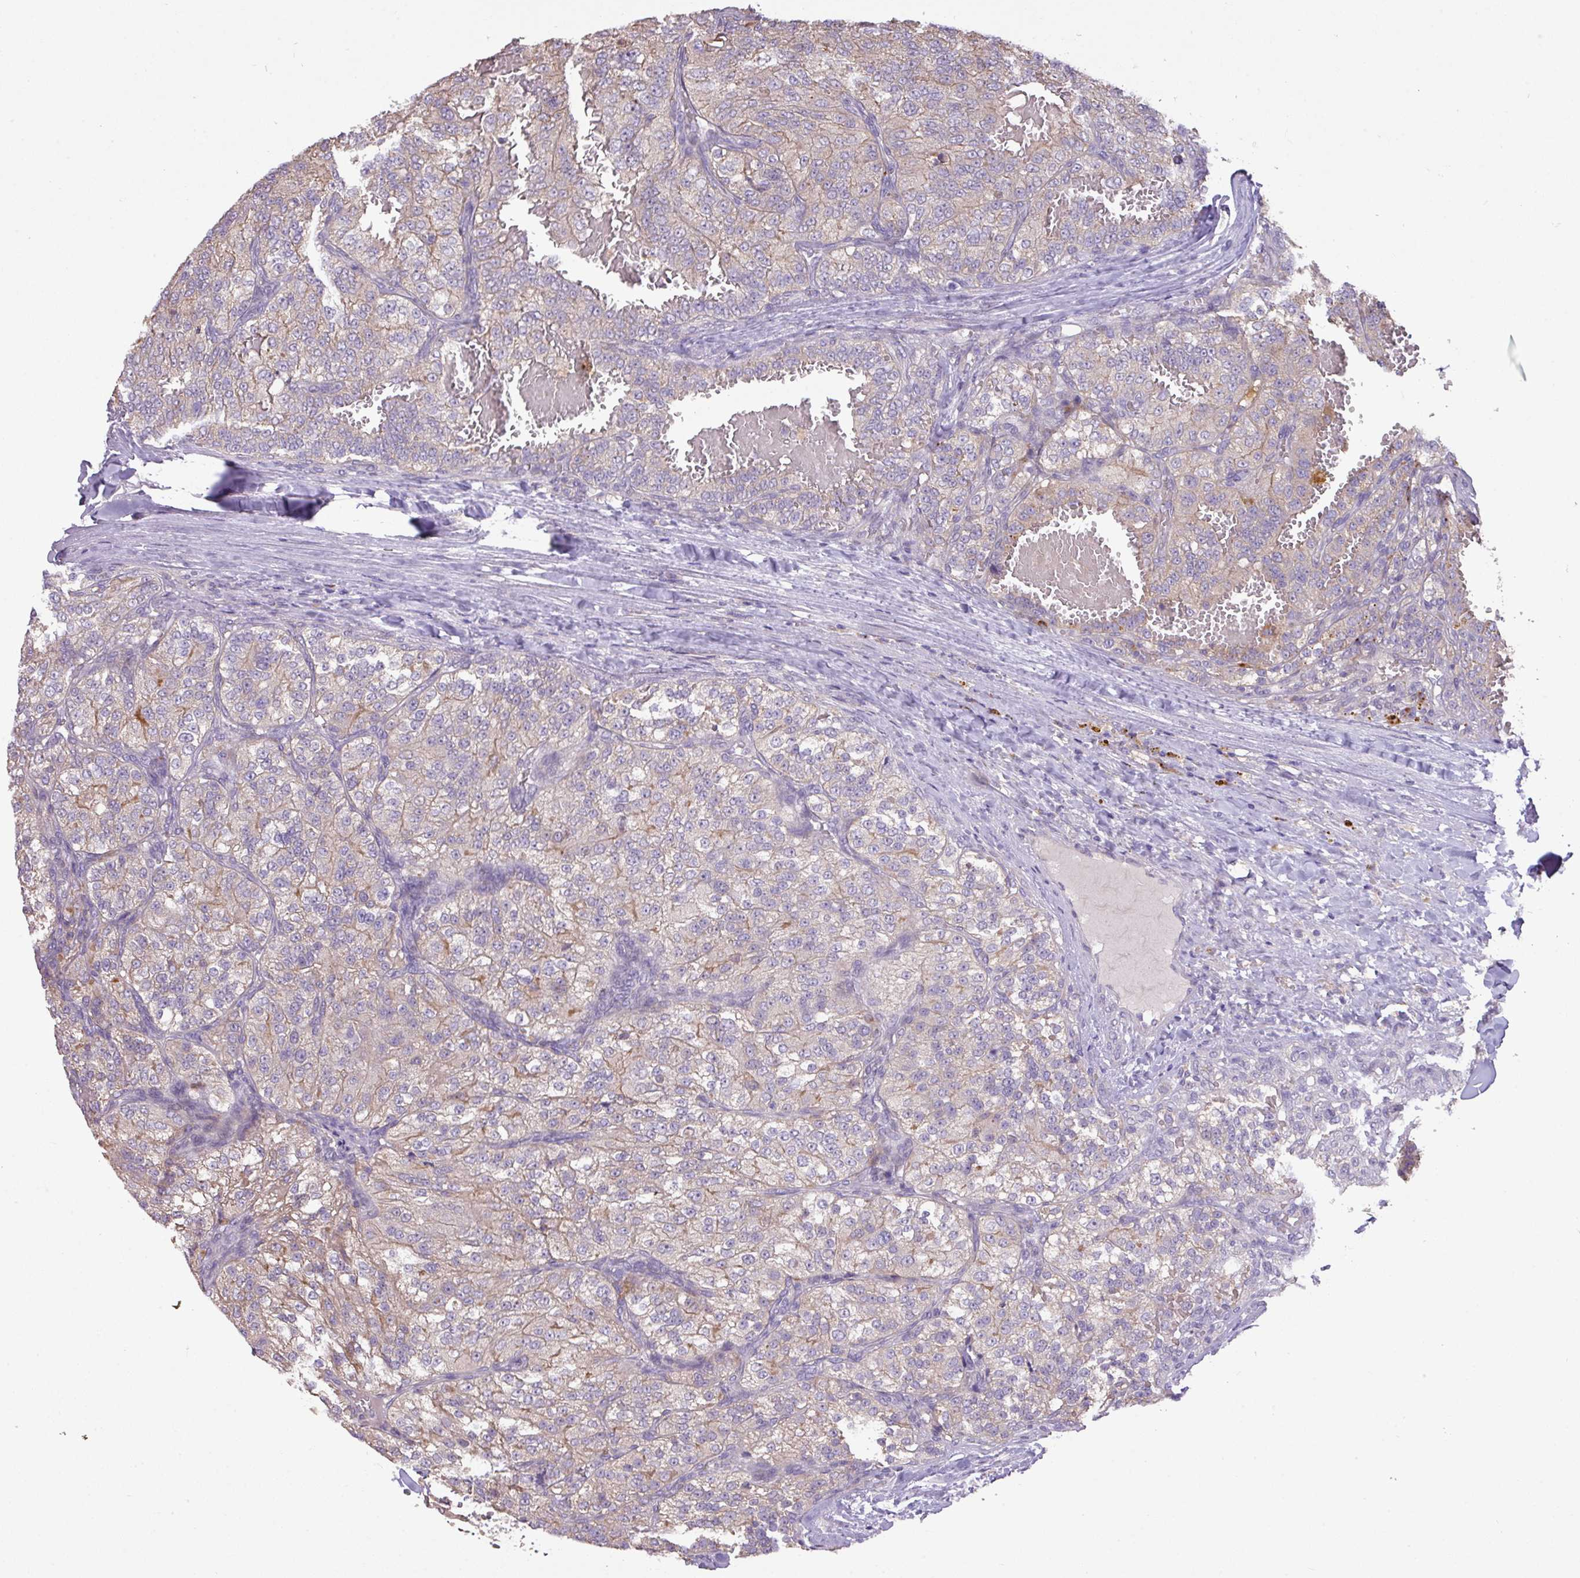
{"staining": {"intensity": "weak", "quantity": "25%-75%", "location": "cytoplasmic/membranous"}, "tissue": "renal cancer", "cell_type": "Tumor cells", "image_type": "cancer", "snomed": [{"axis": "morphology", "description": "Adenocarcinoma, NOS"}, {"axis": "topography", "description": "Kidney"}], "caption": "Immunohistochemistry (IHC) image of neoplastic tissue: human renal cancer (adenocarcinoma) stained using immunohistochemistry (IHC) displays low levels of weak protein expression localized specifically in the cytoplasmic/membranous of tumor cells, appearing as a cytoplasmic/membranous brown color.", "gene": "PRADC1", "patient": {"sex": "female", "age": 63}}